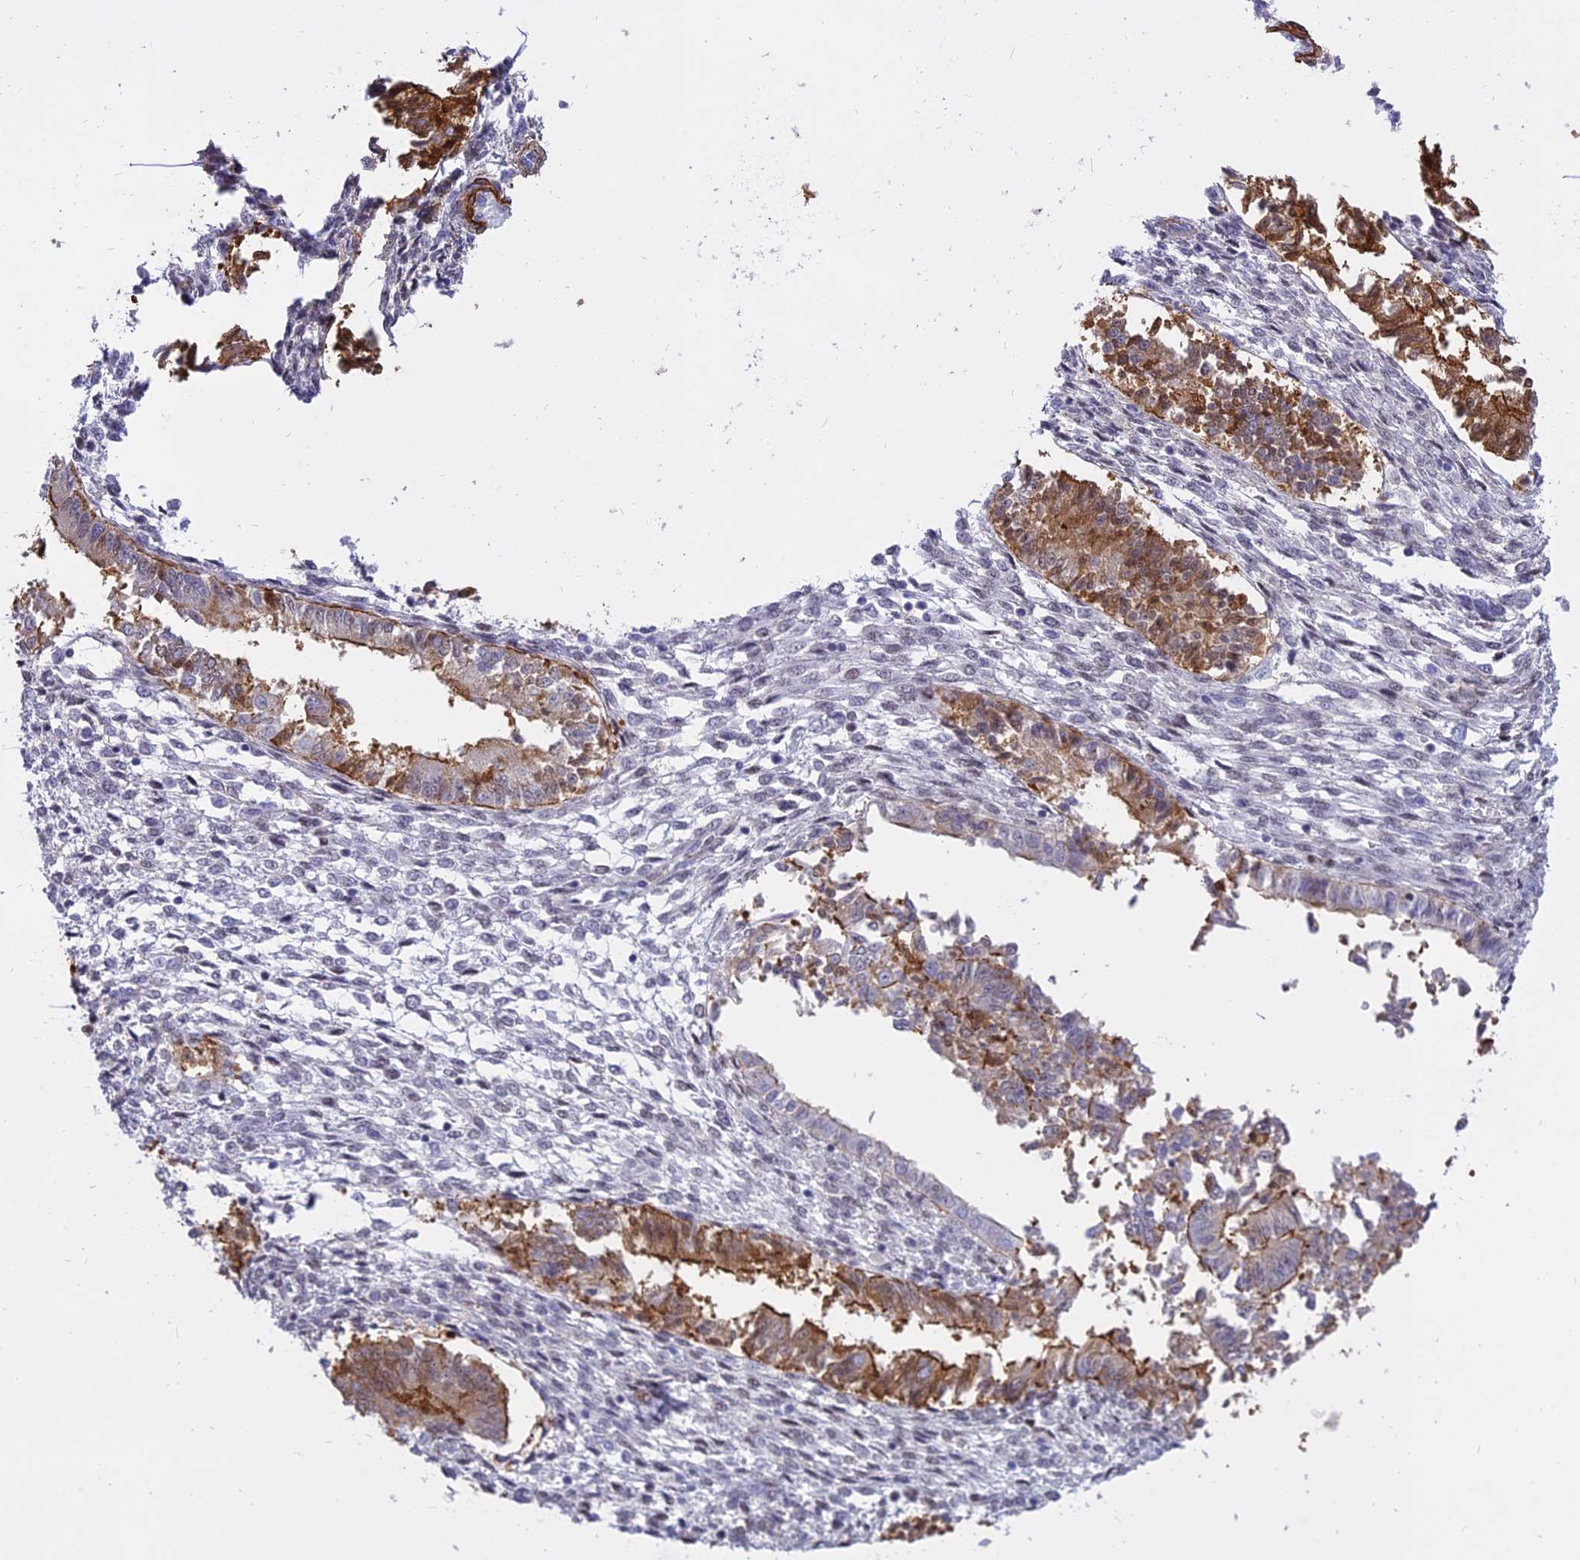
{"staining": {"intensity": "negative", "quantity": "none", "location": "none"}, "tissue": "endometrium", "cell_type": "Cells in endometrial stroma", "image_type": "normal", "snomed": [{"axis": "morphology", "description": "Normal tissue, NOS"}, {"axis": "topography", "description": "Uterus"}, {"axis": "topography", "description": "Endometrium"}], "caption": "Immunohistochemistry micrograph of benign endometrium stained for a protein (brown), which displays no positivity in cells in endometrial stroma.", "gene": "CENPV", "patient": {"sex": "female", "age": 48}}